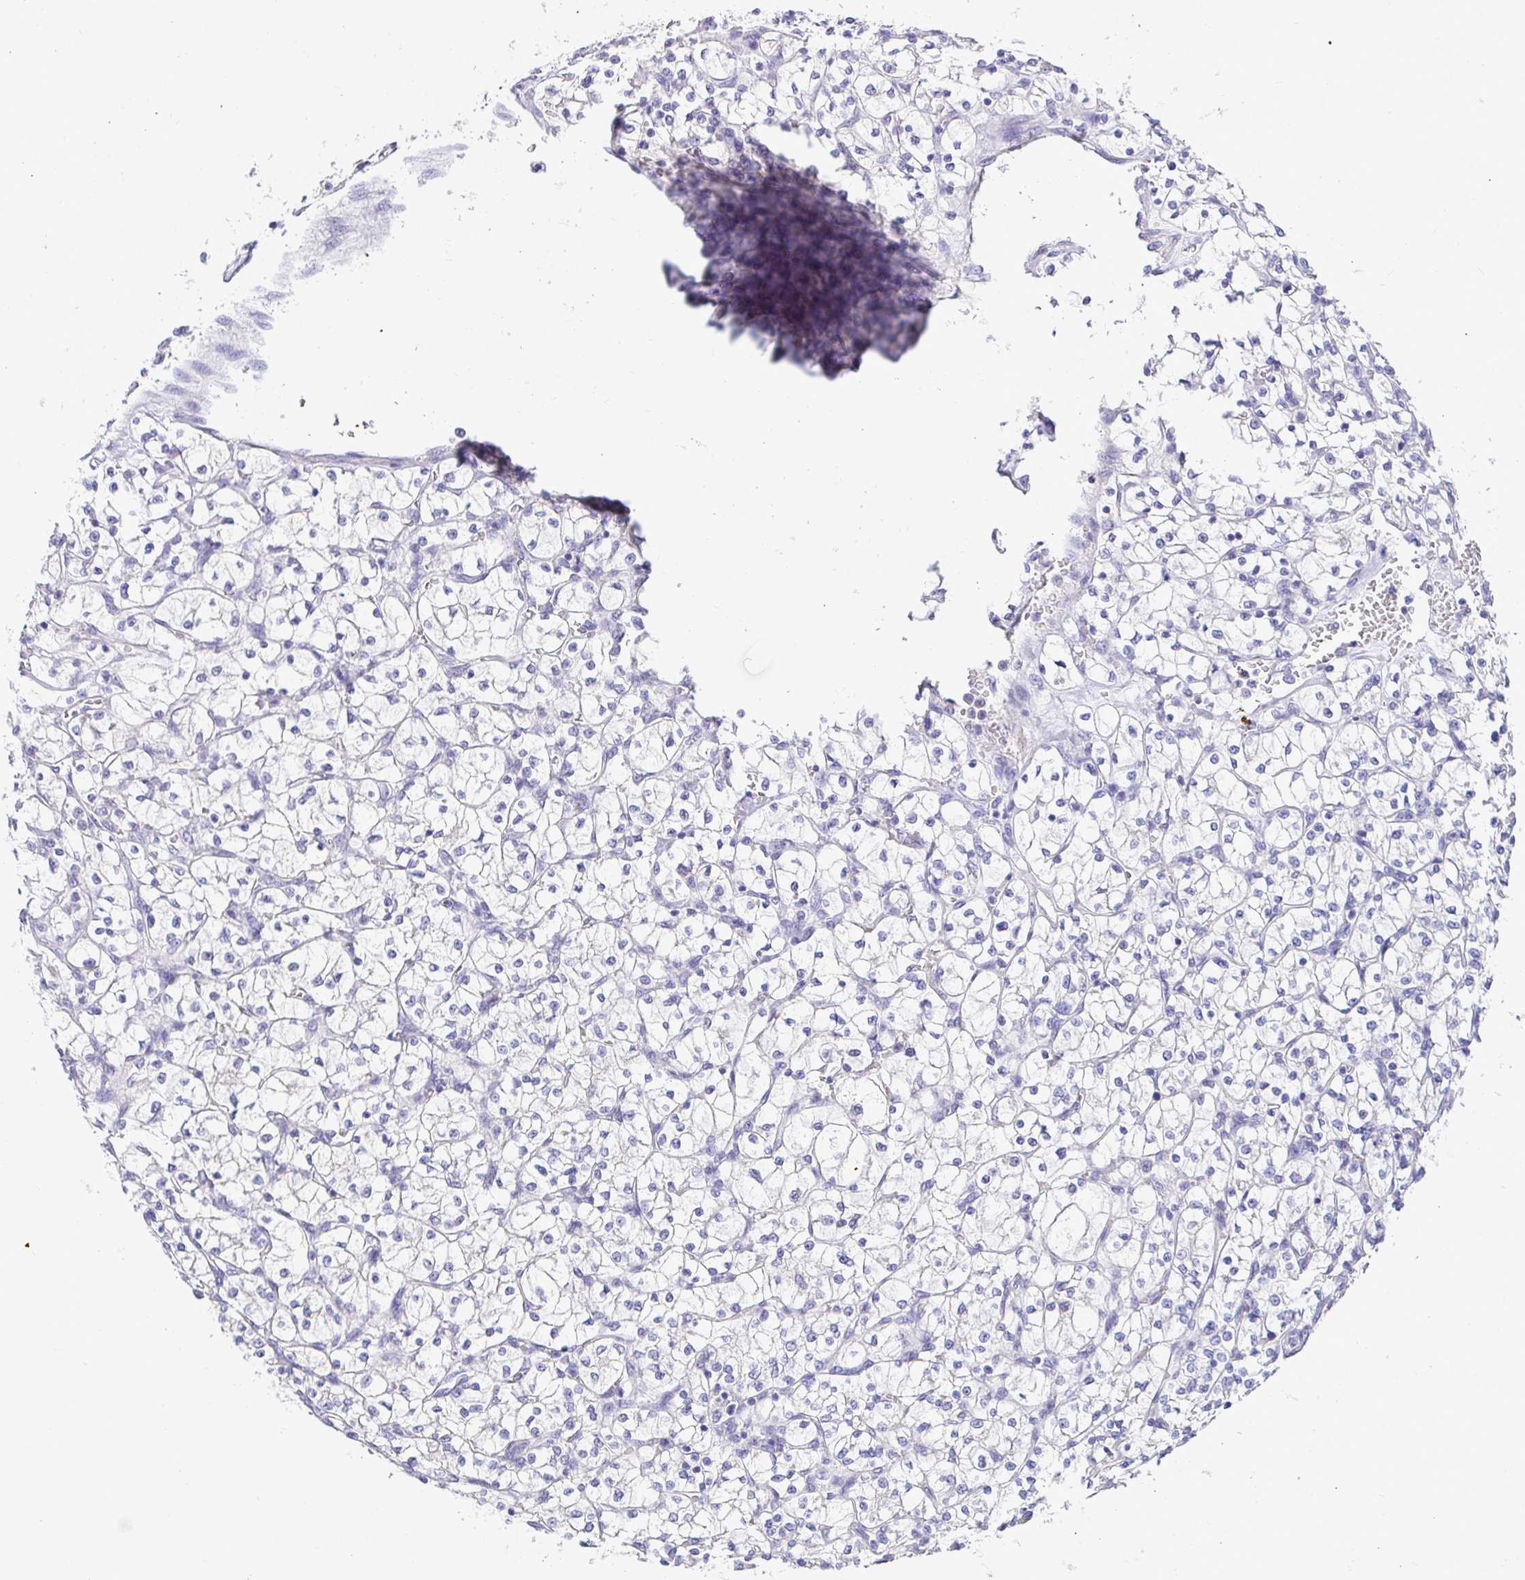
{"staining": {"intensity": "negative", "quantity": "none", "location": "none"}, "tissue": "renal cancer", "cell_type": "Tumor cells", "image_type": "cancer", "snomed": [{"axis": "morphology", "description": "Adenocarcinoma, NOS"}, {"axis": "topography", "description": "Kidney"}], "caption": "A histopathology image of adenocarcinoma (renal) stained for a protein reveals no brown staining in tumor cells.", "gene": "CDO1", "patient": {"sex": "female", "age": 64}}